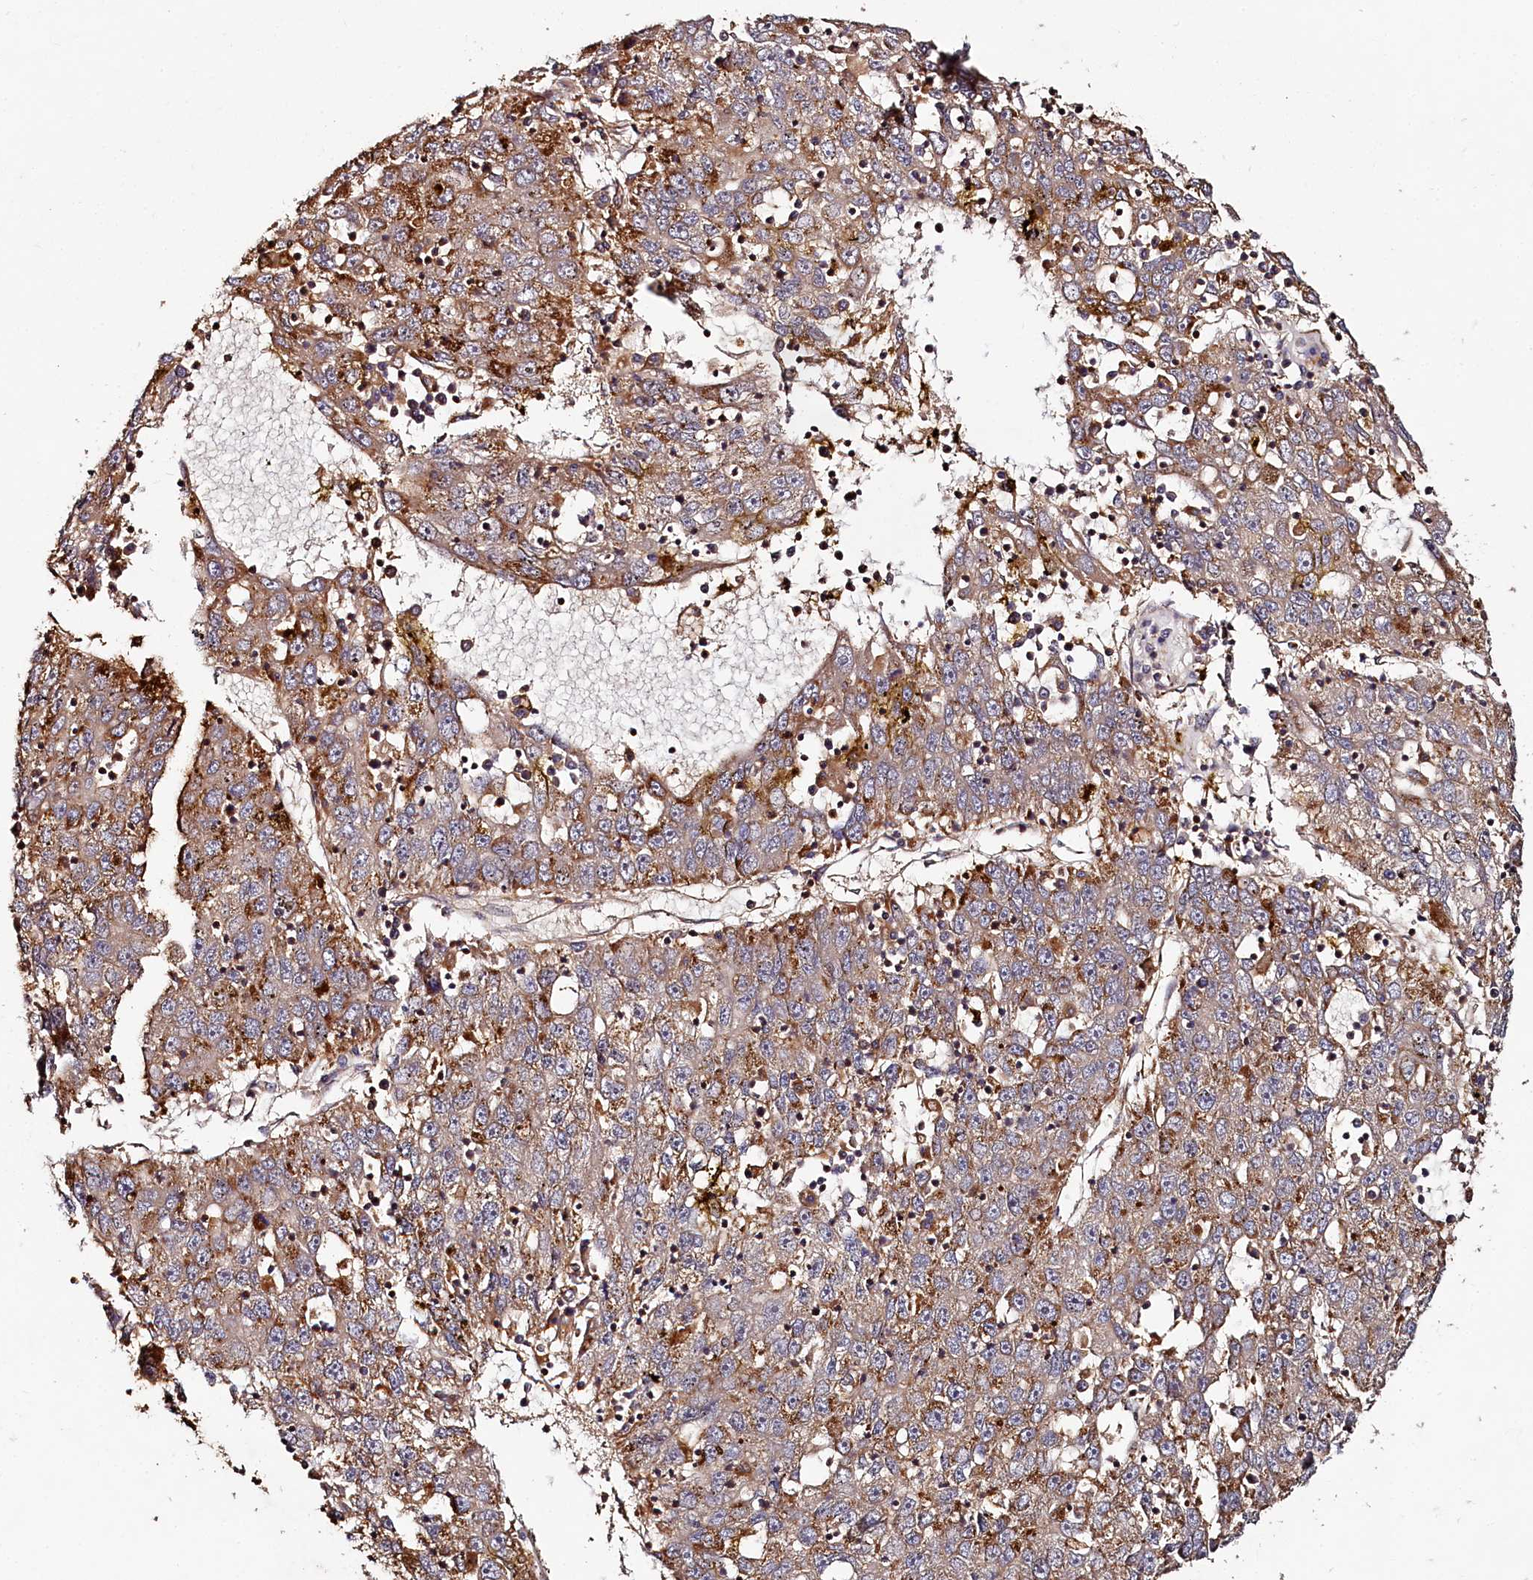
{"staining": {"intensity": "moderate", "quantity": "<25%", "location": "cytoplasmic/membranous"}, "tissue": "liver cancer", "cell_type": "Tumor cells", "image_type": "cancer", "snomed": [{"axis": "morphology", "description": "Carcinoma, Hepatocellular, NOS"}, {"axis": "topography", "description": "Liver"}], "caption": "Approximately <25% of tumor cells in human liver cancer (hepatocellular carcinoma) reveal moderate cytoplasmic/membranous protein expression as visualized by brown immunohistochemical staining.", "gene": "WDR73", "patient": {"sex": "male", "age": 49}}